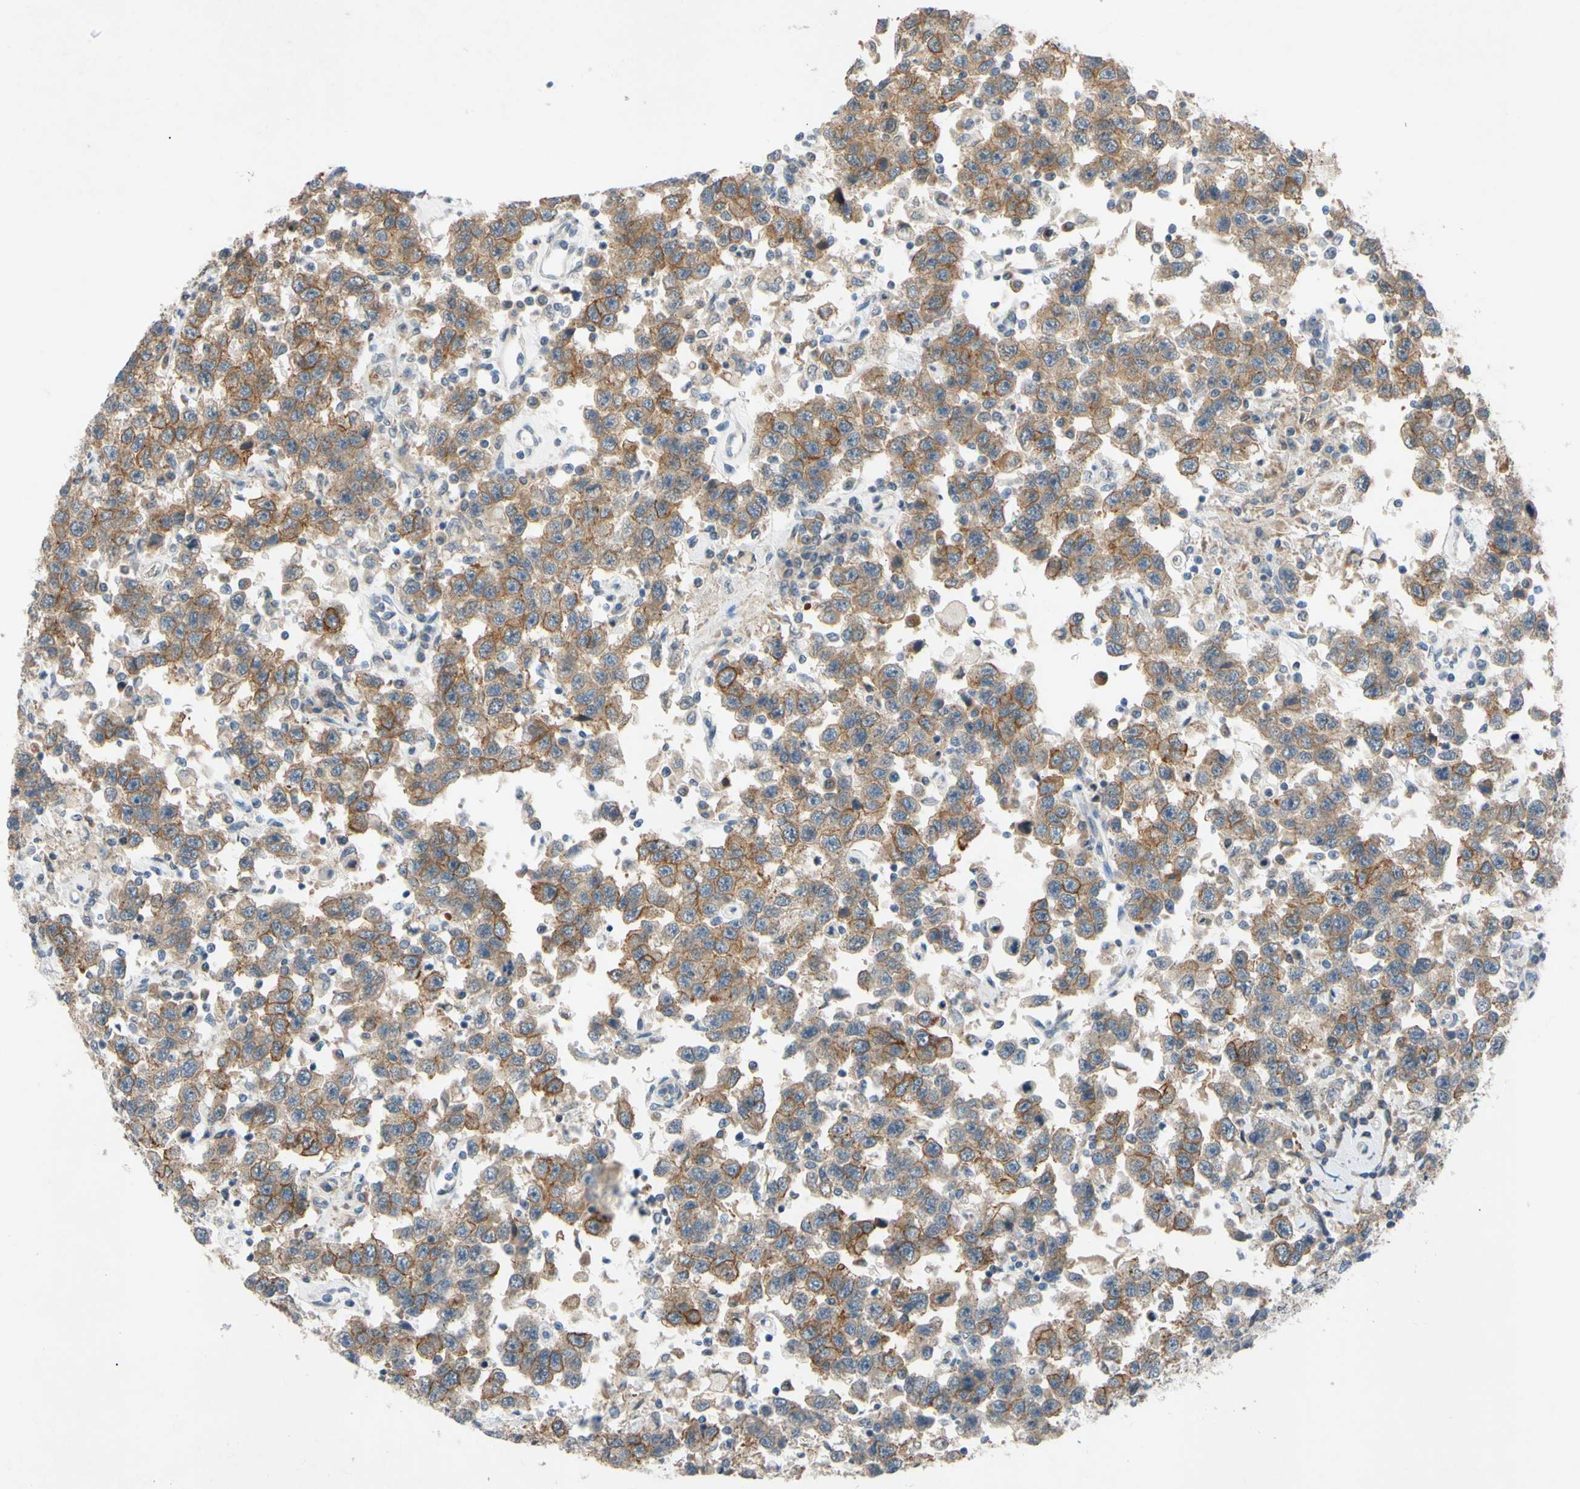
{"staining": {"intensity": "moderate", "quantity": ">75%", "location": "cytoplasmic/membranous"}, "tissue": "testis cancer", "cell_type": "Tumor cells", "image_type": "cancer", "snomed": [{"axis": "morphology", "description": "Seminoma, NOS"}, {"axis": "topography", "description": "Testis"}], "caption": "Protein analysis of testis seminoma tissue exhibits moderate cytoplasmic/membranous staining in about >75% of tumor cells.", "gene": "ADD2", "patient": {"sex": "male", "age": 41}}